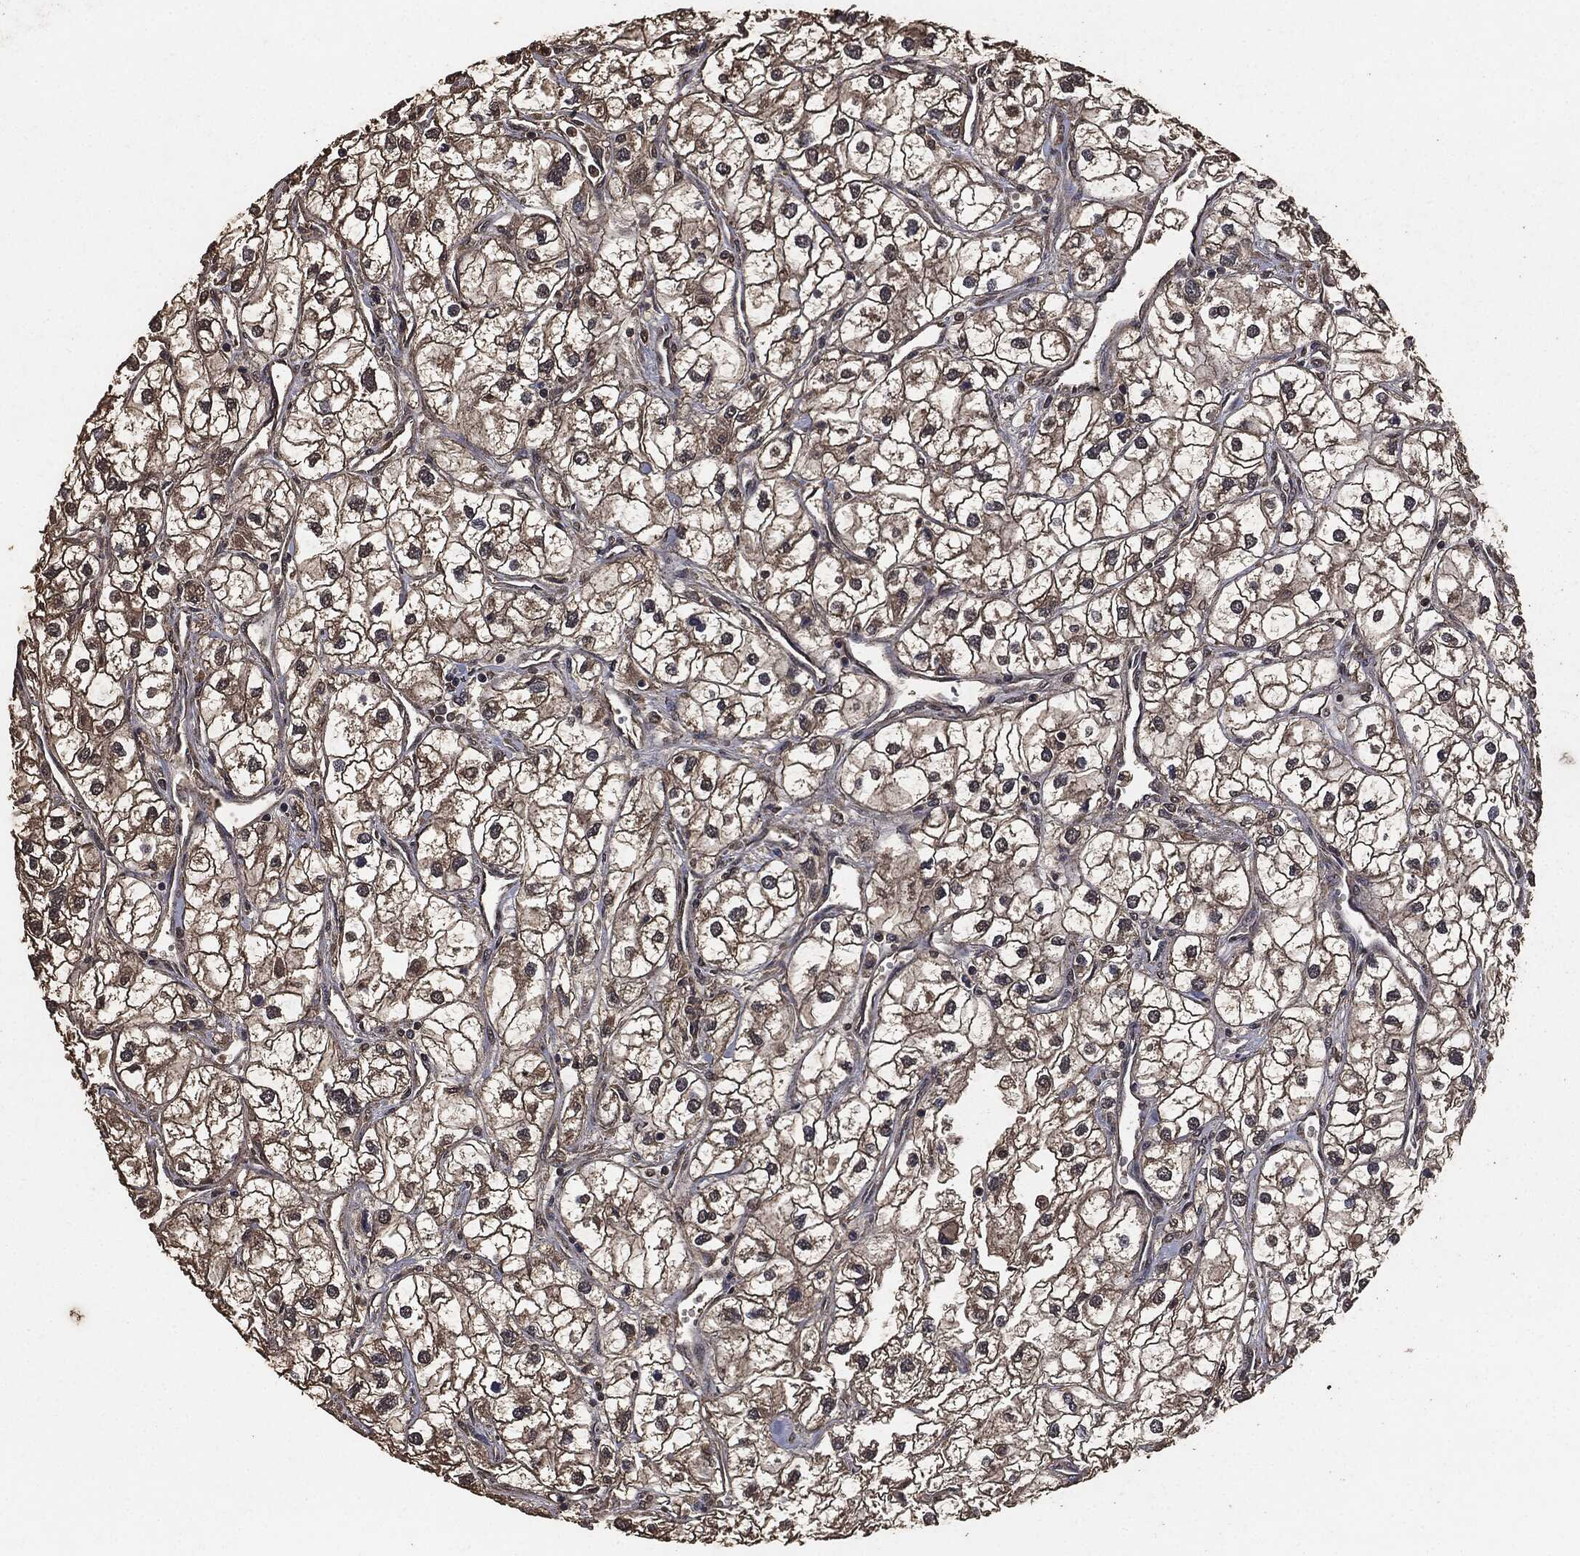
{"staining": {"intensity": "weak", "quantity": ">75%", "location": "cytoplasmic/membranous"}, "tissue": "renal cancer", "cell_type": "Tumor cells", "image_type": "cancer", "snomed": [{"axis": "morphology", "description": "Adenocarcinoma, NOS"}, {"axis": "topography", "description": "Kidney"}], "caption": "The image exhibits staining of renal adenocarcinoma, revealing weak cytoplasmic/membranous protein staining (brown color) within tumor cells. The staining is performed using DAB (3,3'-diaminobenzidine) brown chromogen to label protein expression. The nuclei are counter-stained blue using hematoxylin.", "gene": "AKT1S1", "patient": {"sex": "male", "age": 59}}